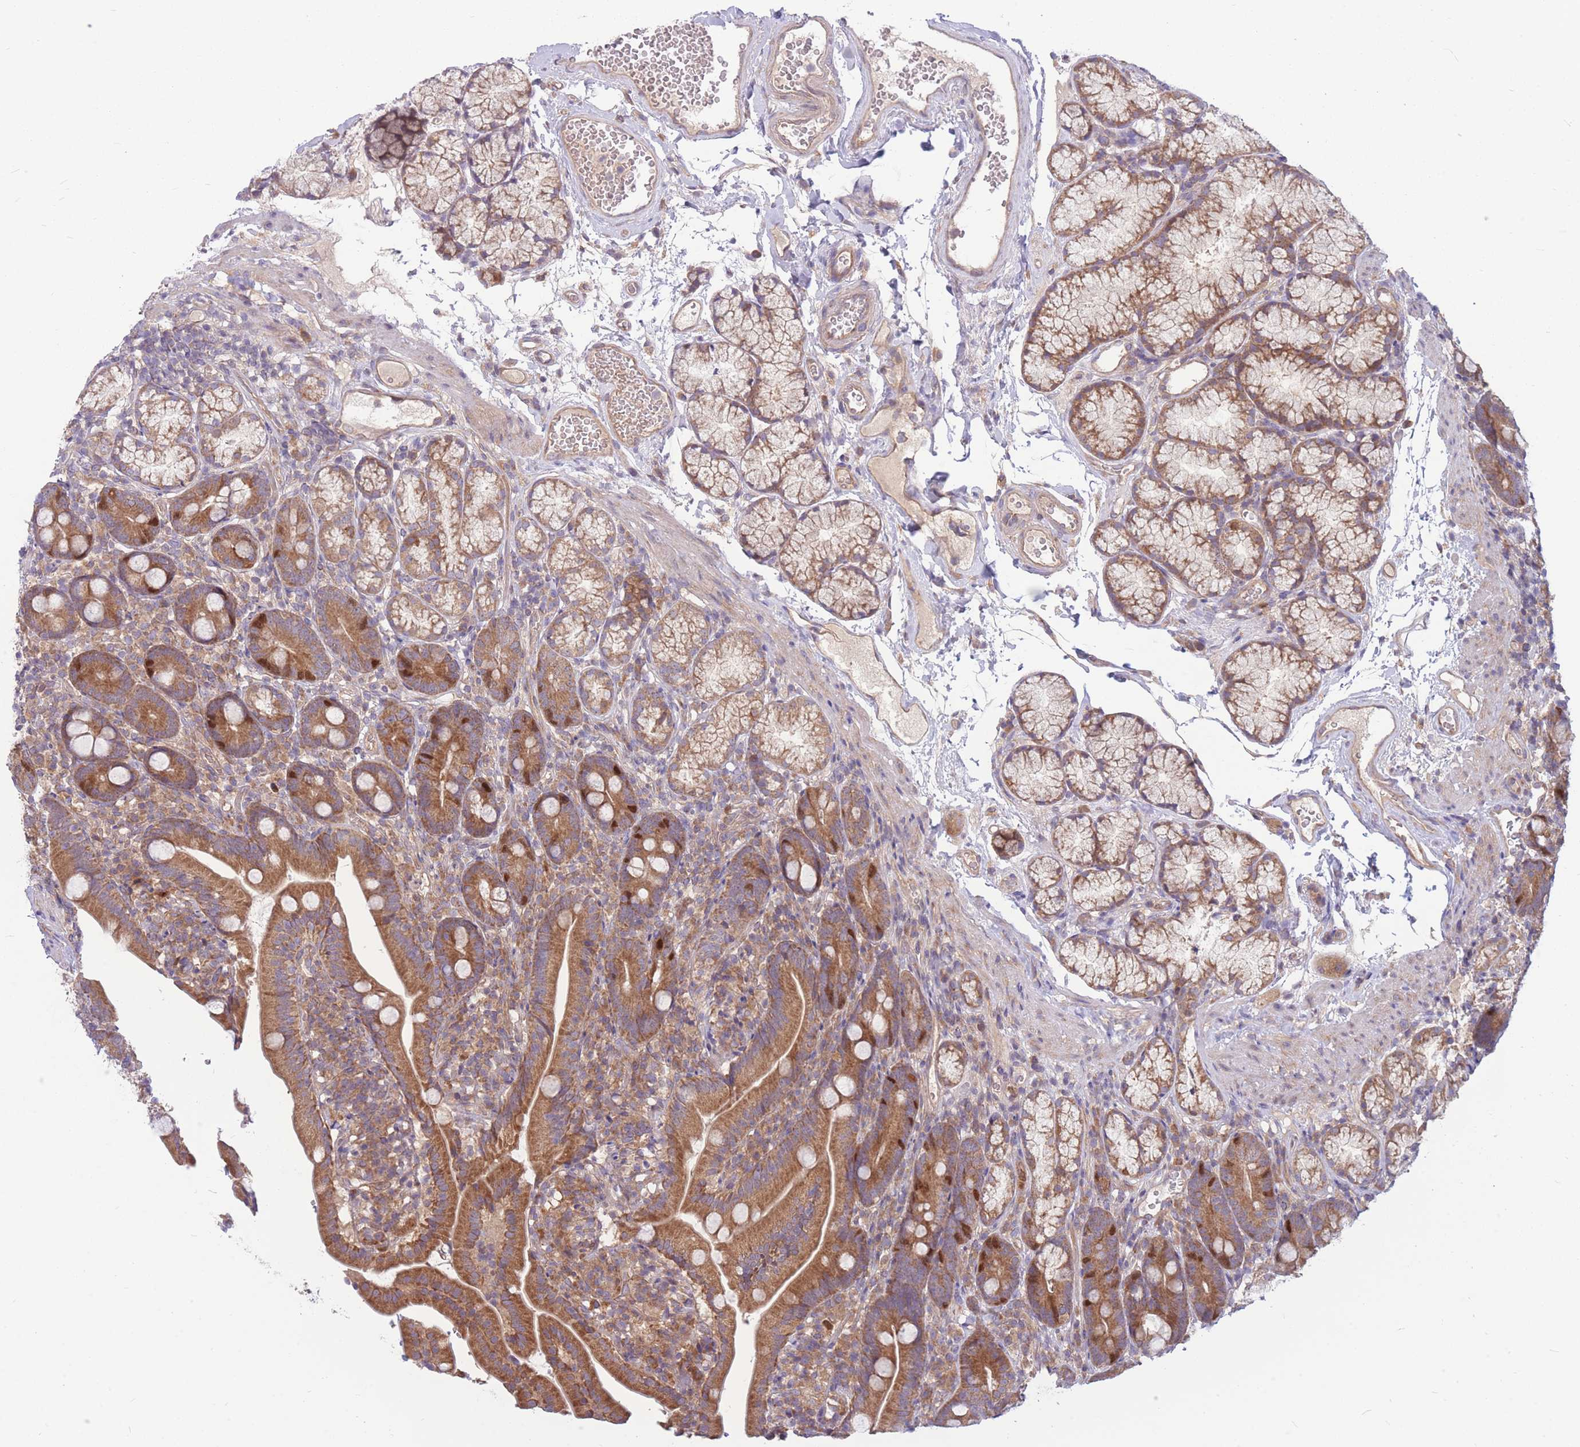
{"staining": {"intensity": "strong", "quantity": ">75%", "location": "cytoplasmic/membranous,nuclear"}, "tissue": "duodenum", "cell_type": "Glandular cells", "image_type": "normal", "snomed": [{"axis": "morphology", "description": "Normal tissue, NOS"}, {"axis": "topography", "description": "Duodenum"}], "caption": "Immunohistochemical staining of benign duodenum displays >75% levels of strong cytoplasmic/membranous,nuclear protein expression in about >75% of glandular cells.", "gene": "GMNN", "patient": {"sex": "female", "age": 67}}